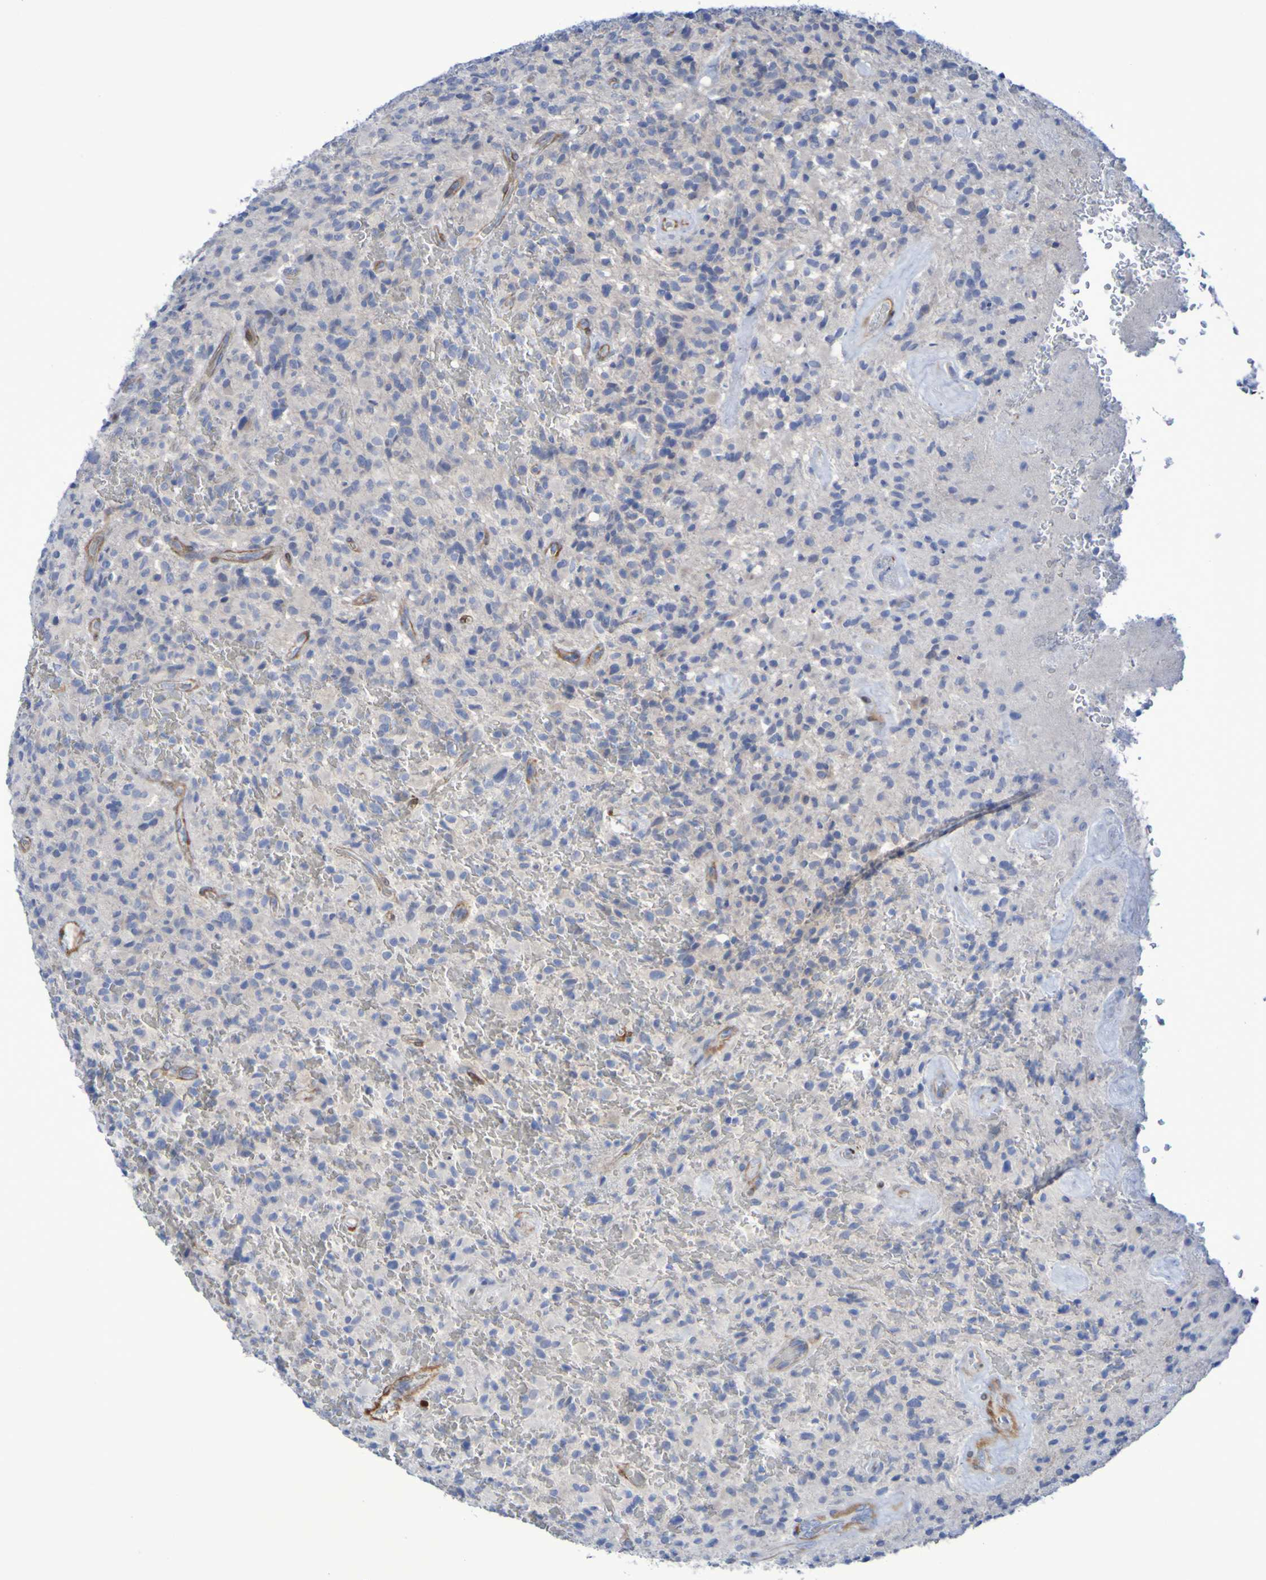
{"staining": {"intensity": "negative", "quantity": "none", "location": "none"}, "tissue": "glioma", "cell_type": "Tumor cells", "image_type": "cancer", "snomed": [{"axis": "morphology", "description": "Glioma, malignant, High grade"}, {"axis": "topography", "description": "Brain"}], "caption": "There is no significant positivity in tumor cells of malignant glioma (high-grade).", "gene": "LPP", "patient": {"sex": "male", "age": 71}}